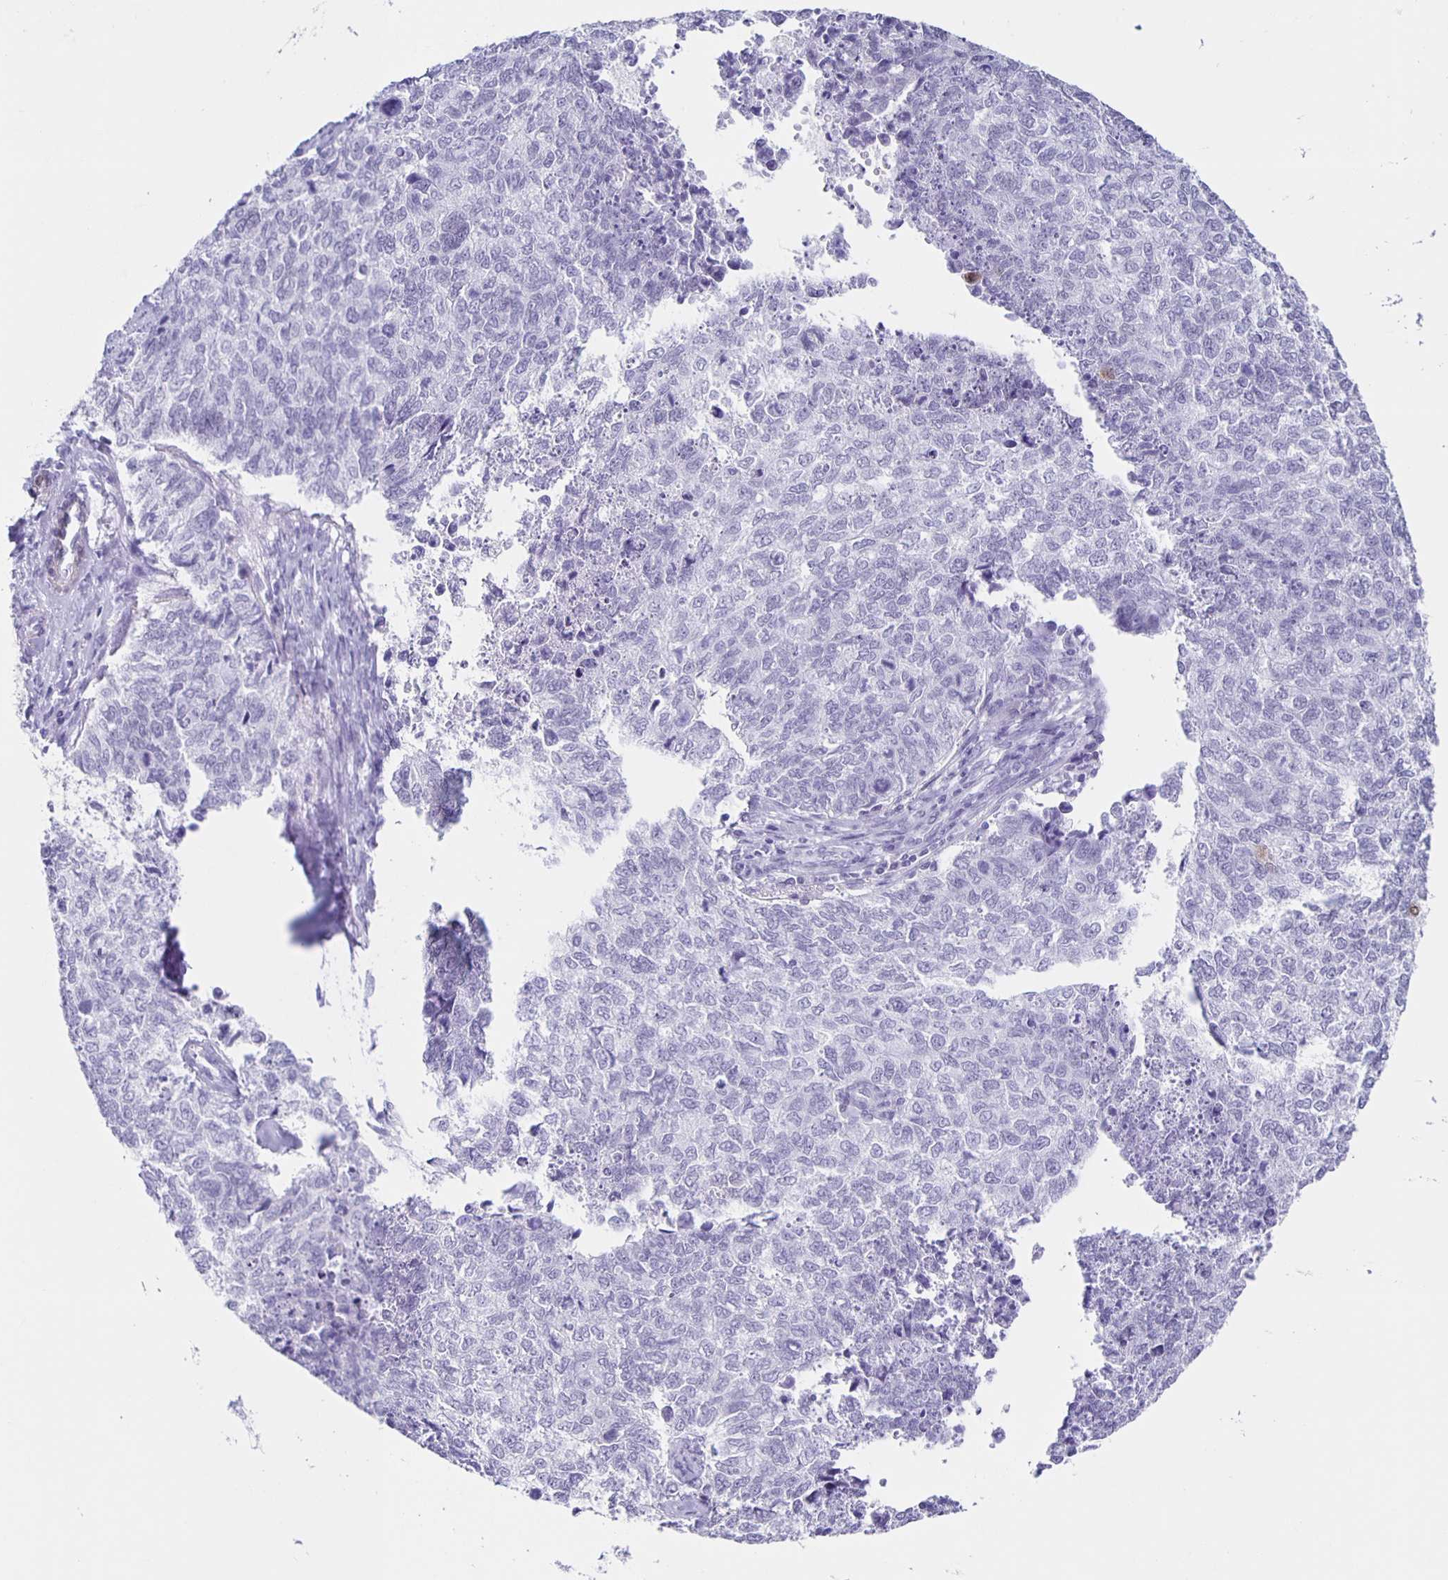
{"staining": {"intensity": "negative", "quantity": "none", "location": "none"}, "tissue": "cervical cancer", "cell_type": "Tumor cells", "image_type": "cancer", "snomed": [{"axis": "morphology", "description": "Adenocarcinoma, NOS"}, {"axis": "topography", "description": "Cervix"}], "caption": "This is an immunohistochemistry histopathology image of human cervical cancer (adenocarcinoma). There is no staining in tumor cells.", "gene": "TPPP", "patient": {"sex": "female", "age": 63}}